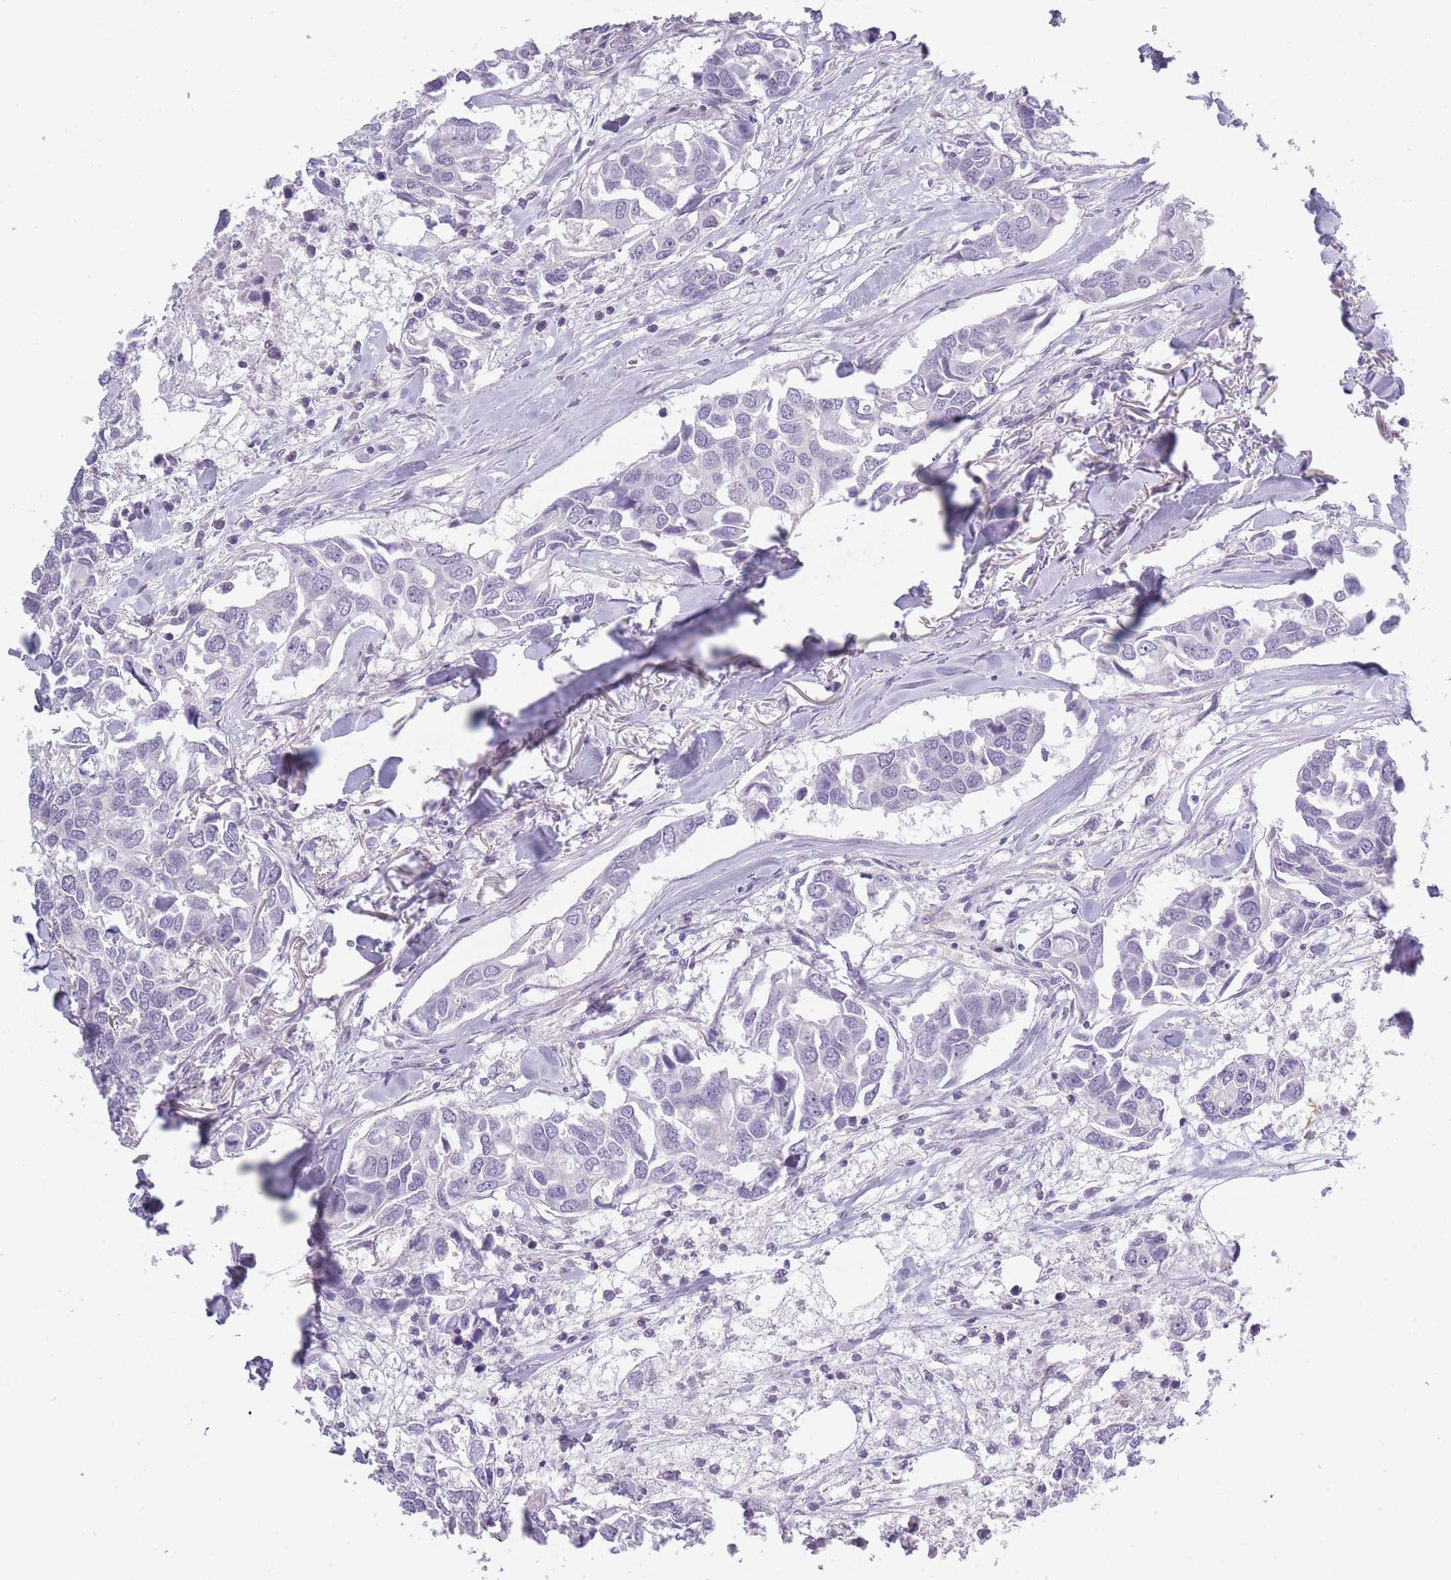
{"staining": {"intensity": "negative", "quantity": "none", "location": "none"}, "tissue": "breast cancer", "cell_type": "Tumor cells", "image_type": "cancer", "snomed": [{"axis": "morphology", "description": "Duct carcinoma"}, {"axis": "topography", "description": "Breast"}], "caption": "This is an IHC micrograph of human breast cancer (intraductal carcinoma). There is no positivity in tumor cells.", "gene": "OR6B3", "patient": {"sex": "female", "age": 83}}